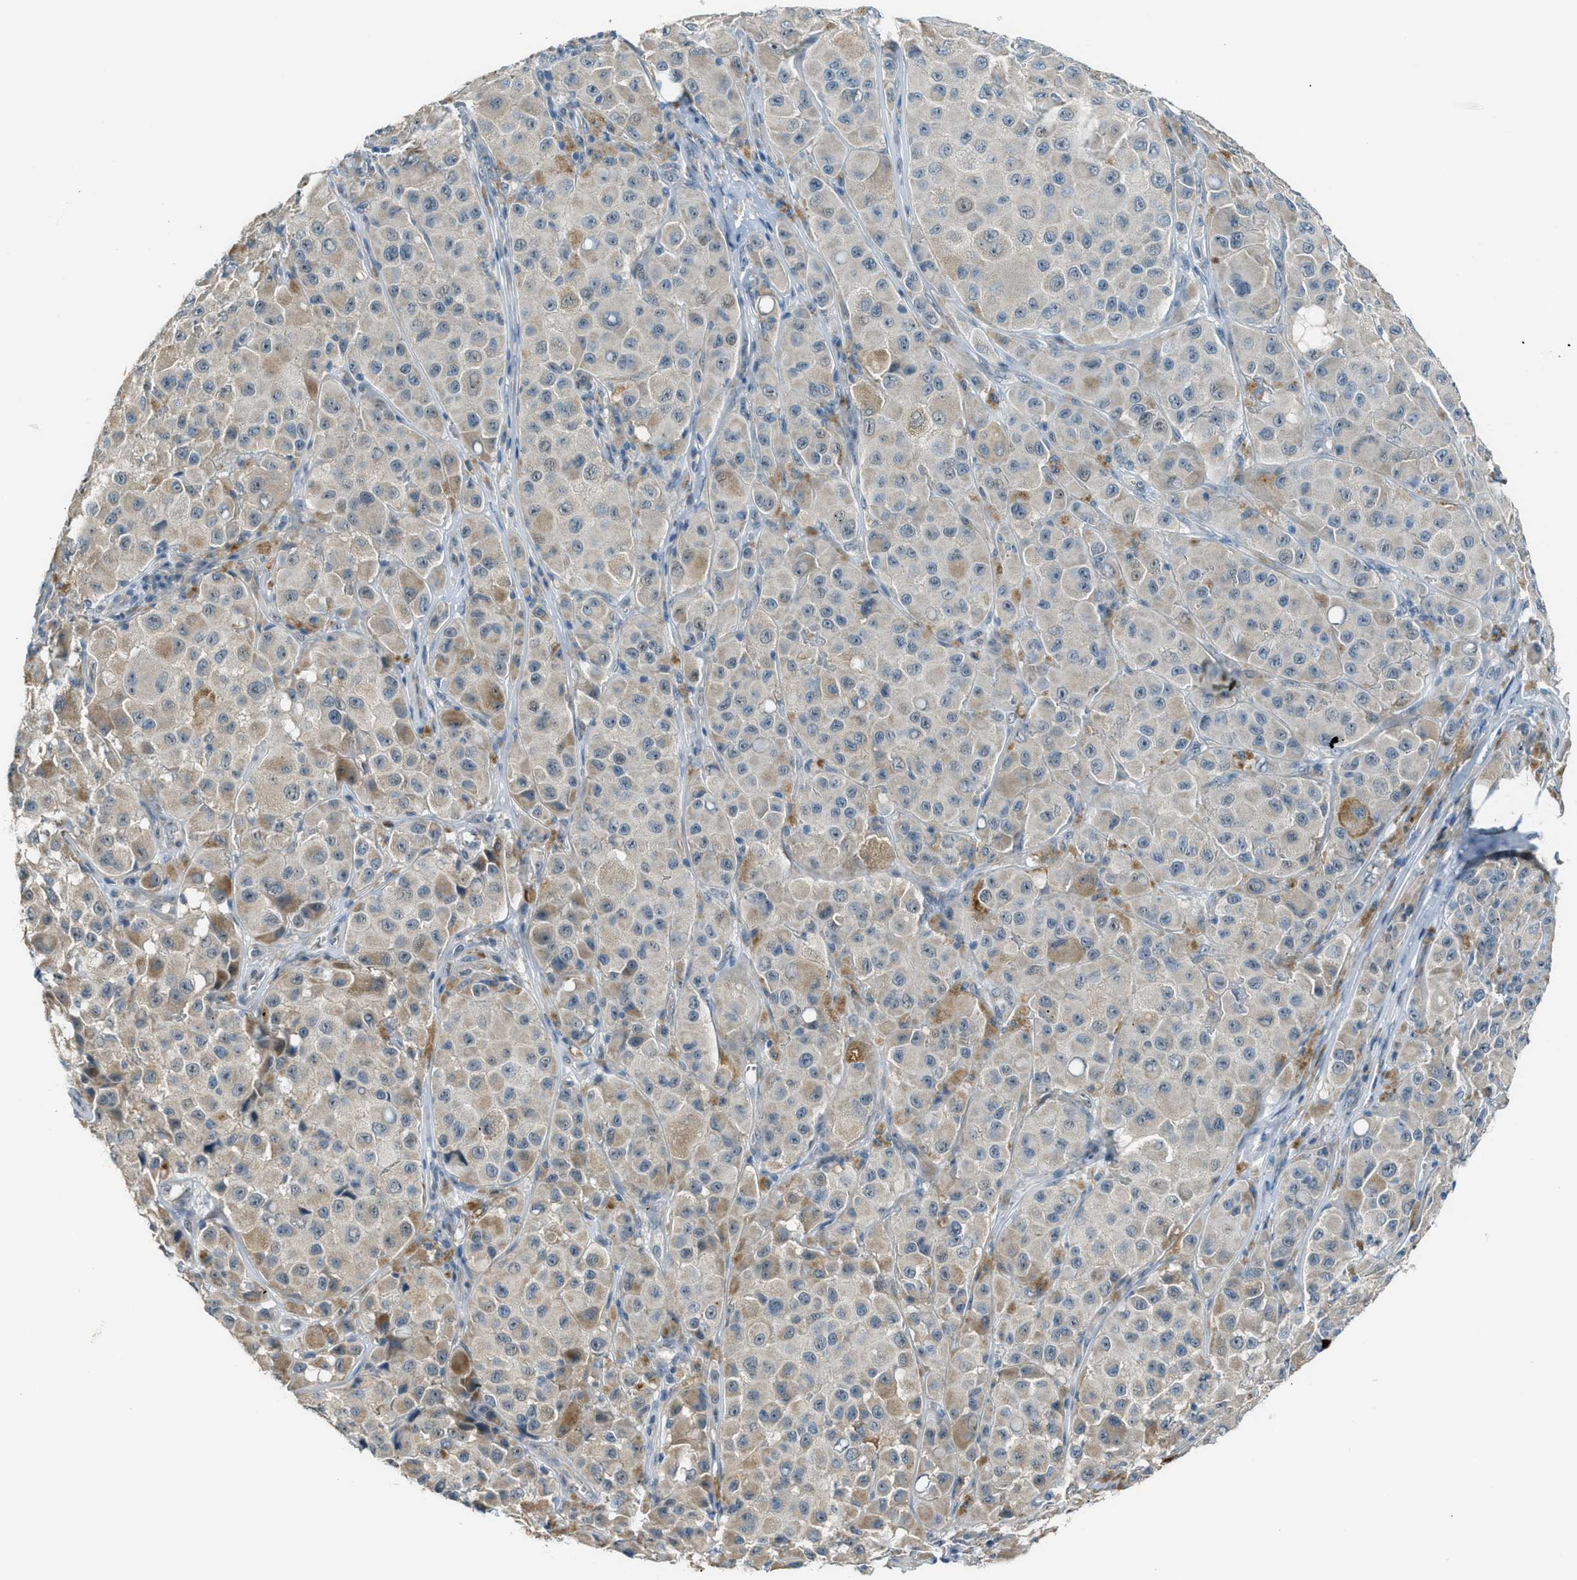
{"staining": {"intensity": "weak", "quantity": "<25%", "location": "cytoplasmic/membranous"}, "tissue": "melanoma", "cell_type": "Tumor cells", "image_type": "cancer", "snomed": [{"axis": "morphology", "description": "Malignant melanoma, NOS"}, {"axis": "topography", "description": "Skin"}], "caption": "The micrograph displays no staining of tumor cells in melanoma.", "gene": "CDON", "patient": {"sex": "male", "age": 84}}